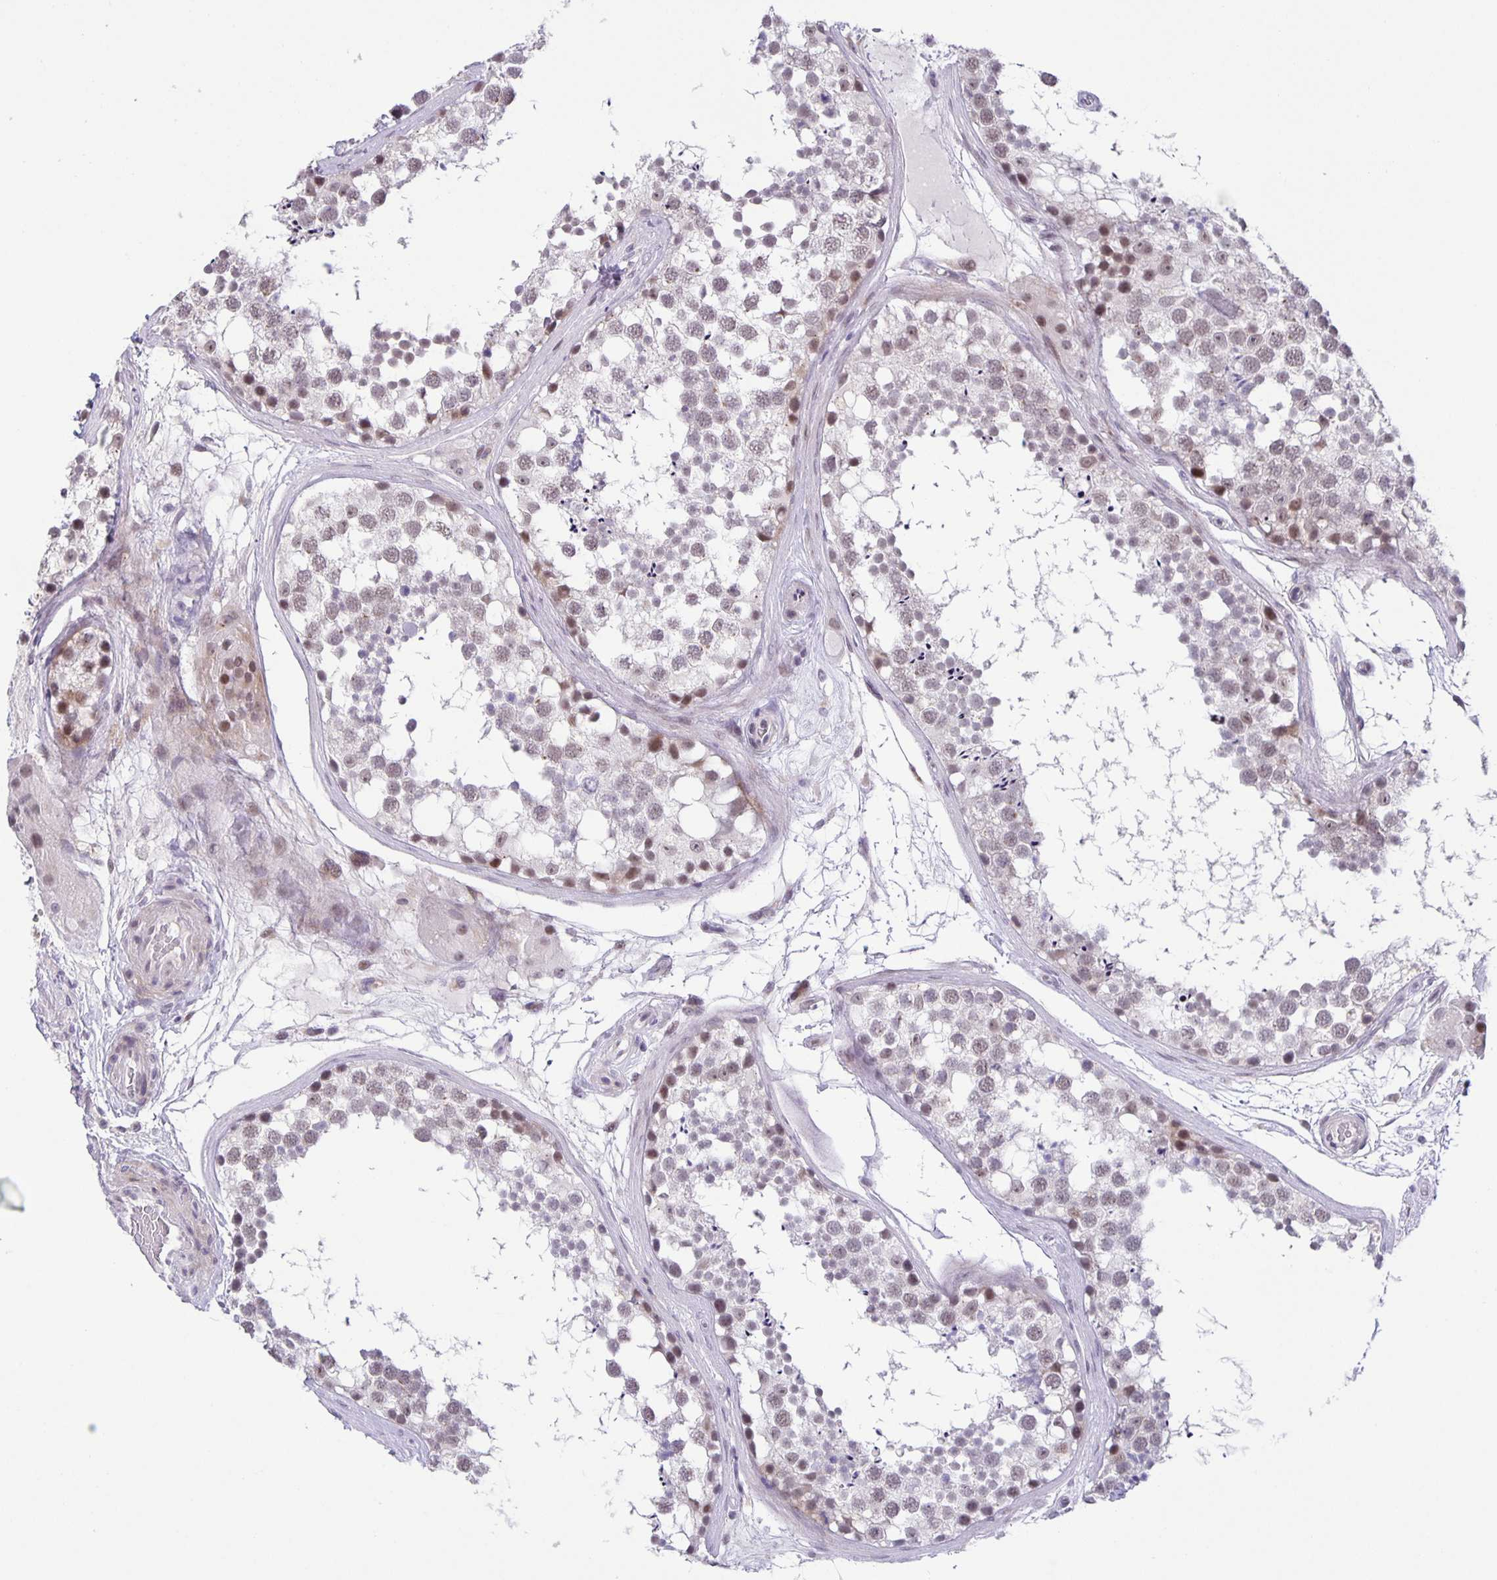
{"staining": {"intensity": "weak", "quantity": "25%-75%", "location": "nuclear"}, "tissue": "testis", "cell_type": "Cells in seminiferous ducts", "image_type": "normal", "snomed": [{"axis": "morphology", "description": "Normal tissue, NOS"}, {"axis": "morphology", "description": "Seminoma, NOS"}, {"axis": "topography", "description": "Testis"}], "caption": "Weak nuclear staining is present in approximately 25%-75% of cells in seminiferous ducts in normal testis. Nuclei are stained in blue.", "gene": "PHRF1", "patient": {"sex": "male", "age": 65}}